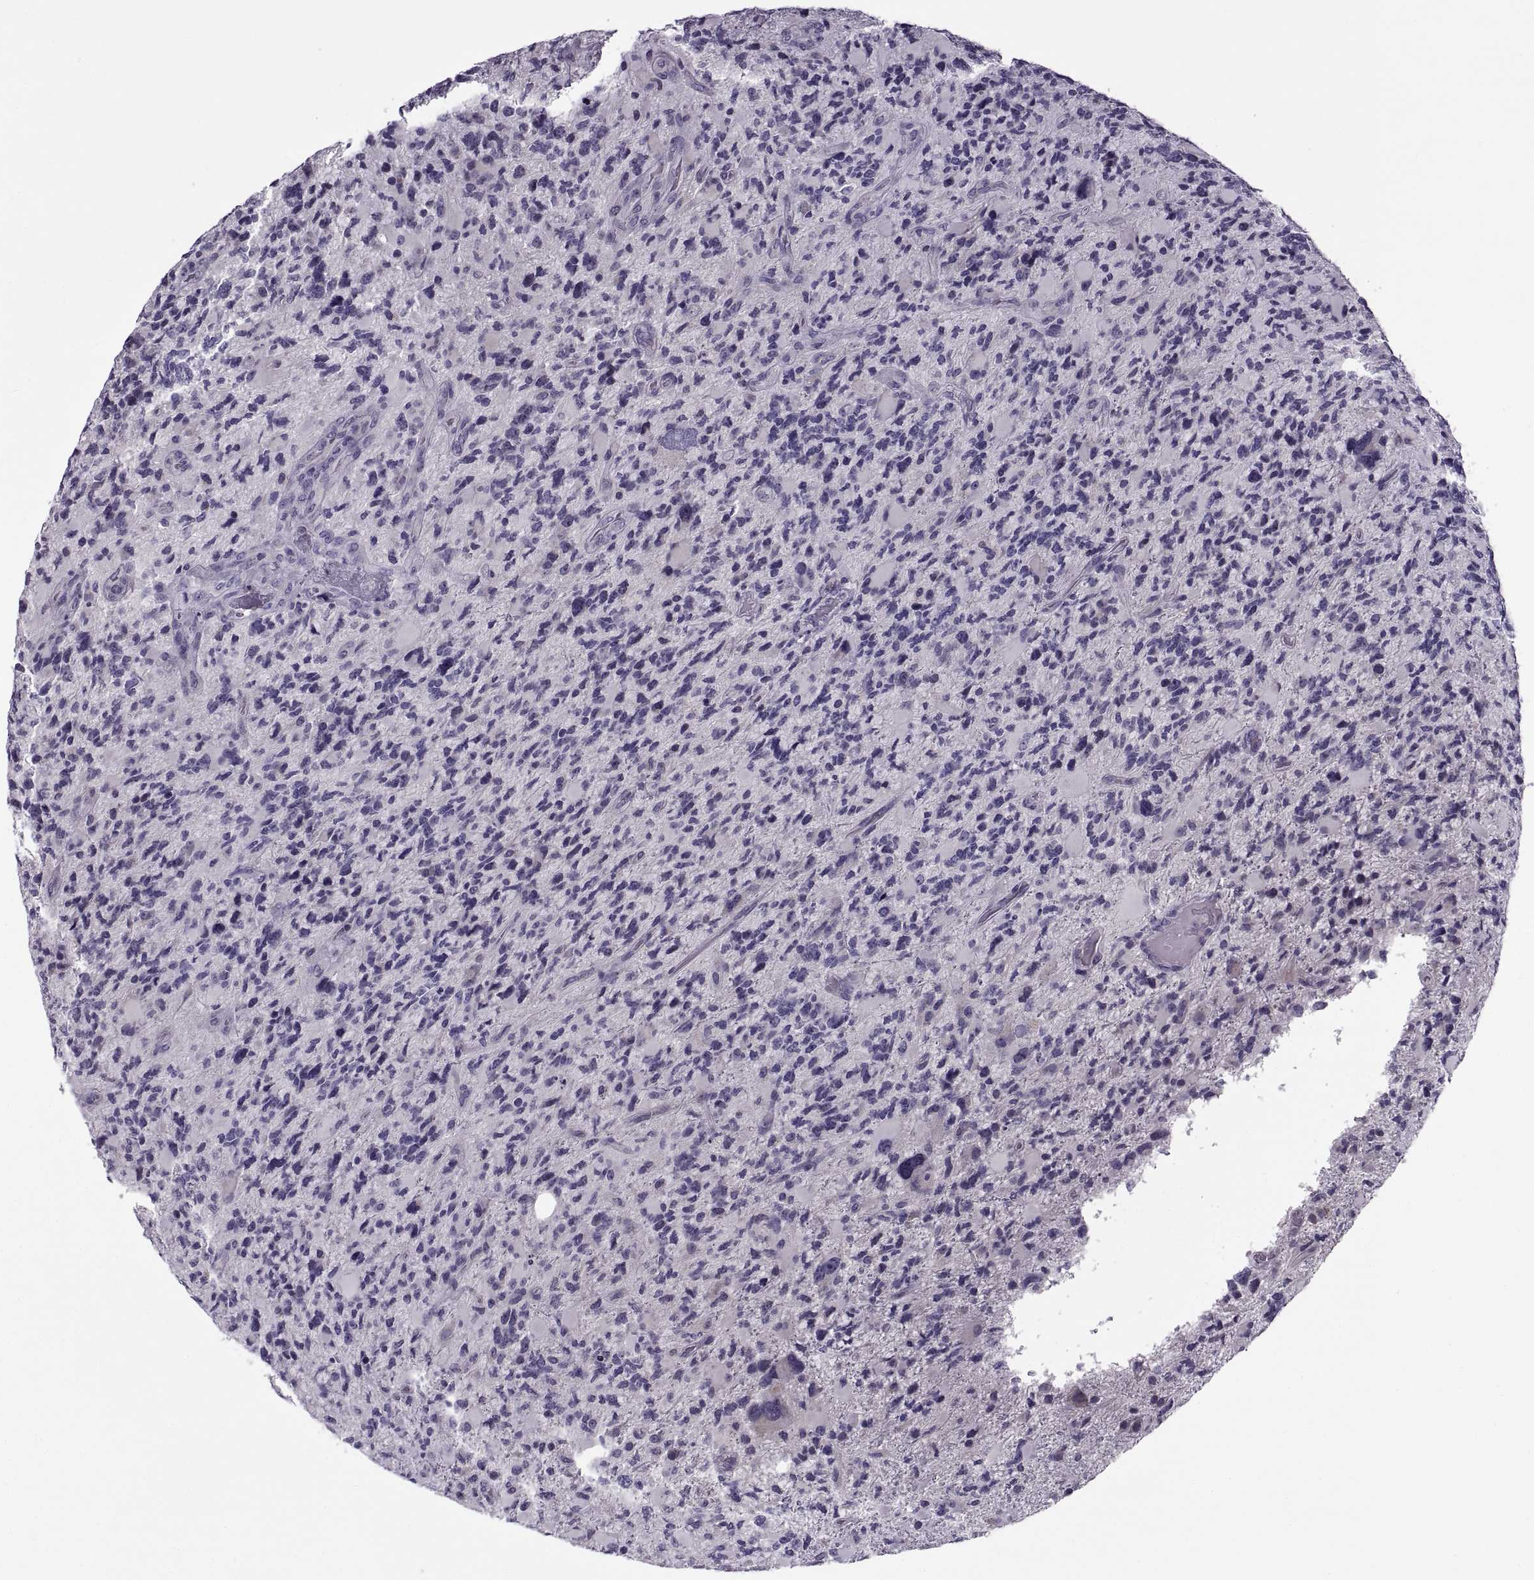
{"staining": {"intensity": "negative", "quantity": "none", "location": "none"}, "tissue": "glioma", "cell_type": "Tumor cells", "image_type": "cancer", "snomed": [{"axis": "morphology", "description": "Glioma, malignant, High grade"}, {"axis": "topography", "description": "Brain"}], "caption": "Tumor cells show no significant protein staining in glioma.", "gene": "MAGEB1", "patient": {"sex": "female", "age": 71}}